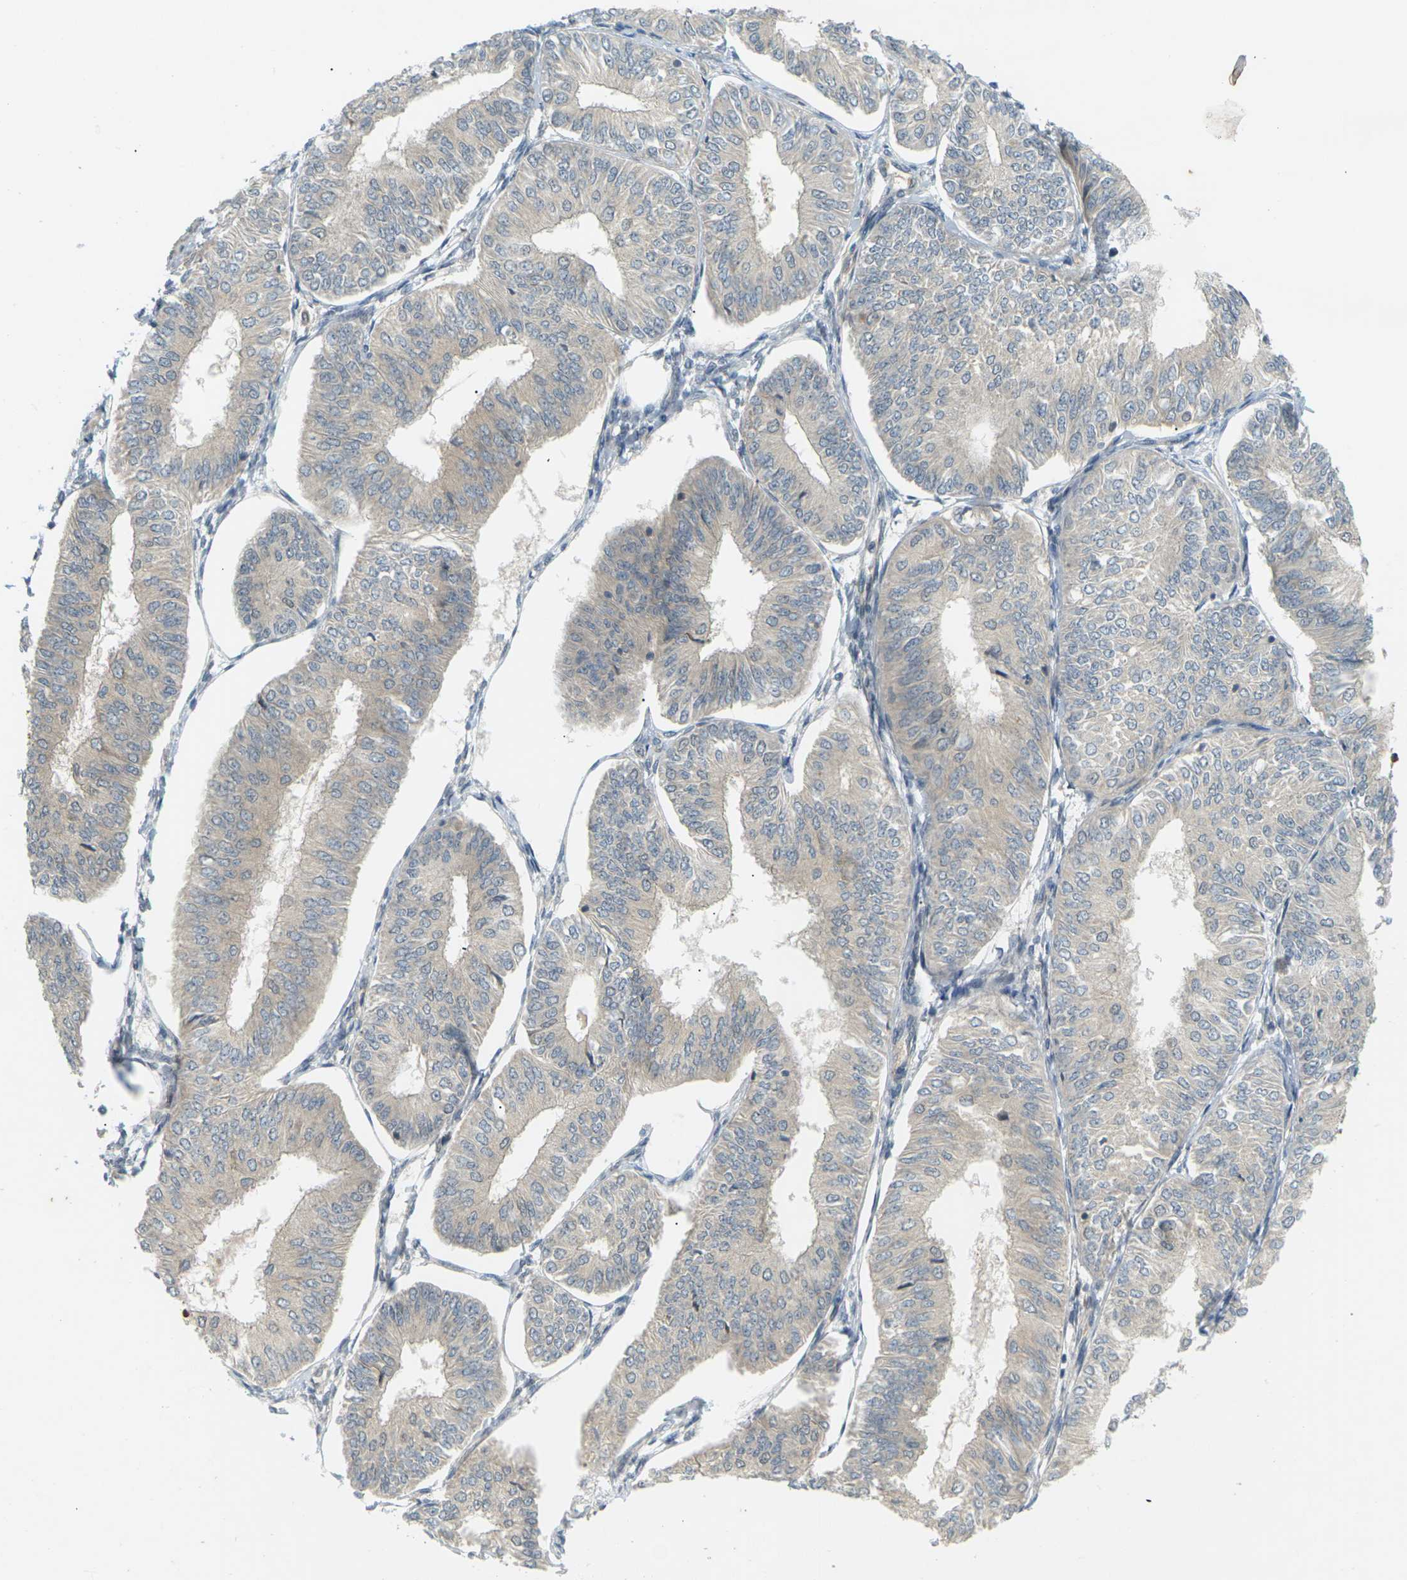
{"staining": {"intensity": "weak", "quantity": ">75%", "location": "cytoplasmic/membranous"}, "tissue": "endometrial cancer", "cell_type": "Tumor cells", "image_type": "cancer", "snomed": [{"axis": "morphology", "description": "Adenocarcinoma, NOS"}, {"axis": "topography", "description": "Endometrium"}], "caption": "Weak cytoplasmic/membranous protein positivity is identified in about >75% of tumor cells in endometrial adenocarcinoma. (DAB (3,3'-diaminobenzidine) IHC with brightfield microscopy, high magnification).", "gene": "SOCS6", "patient": {"sex": "female", "age": 58}}